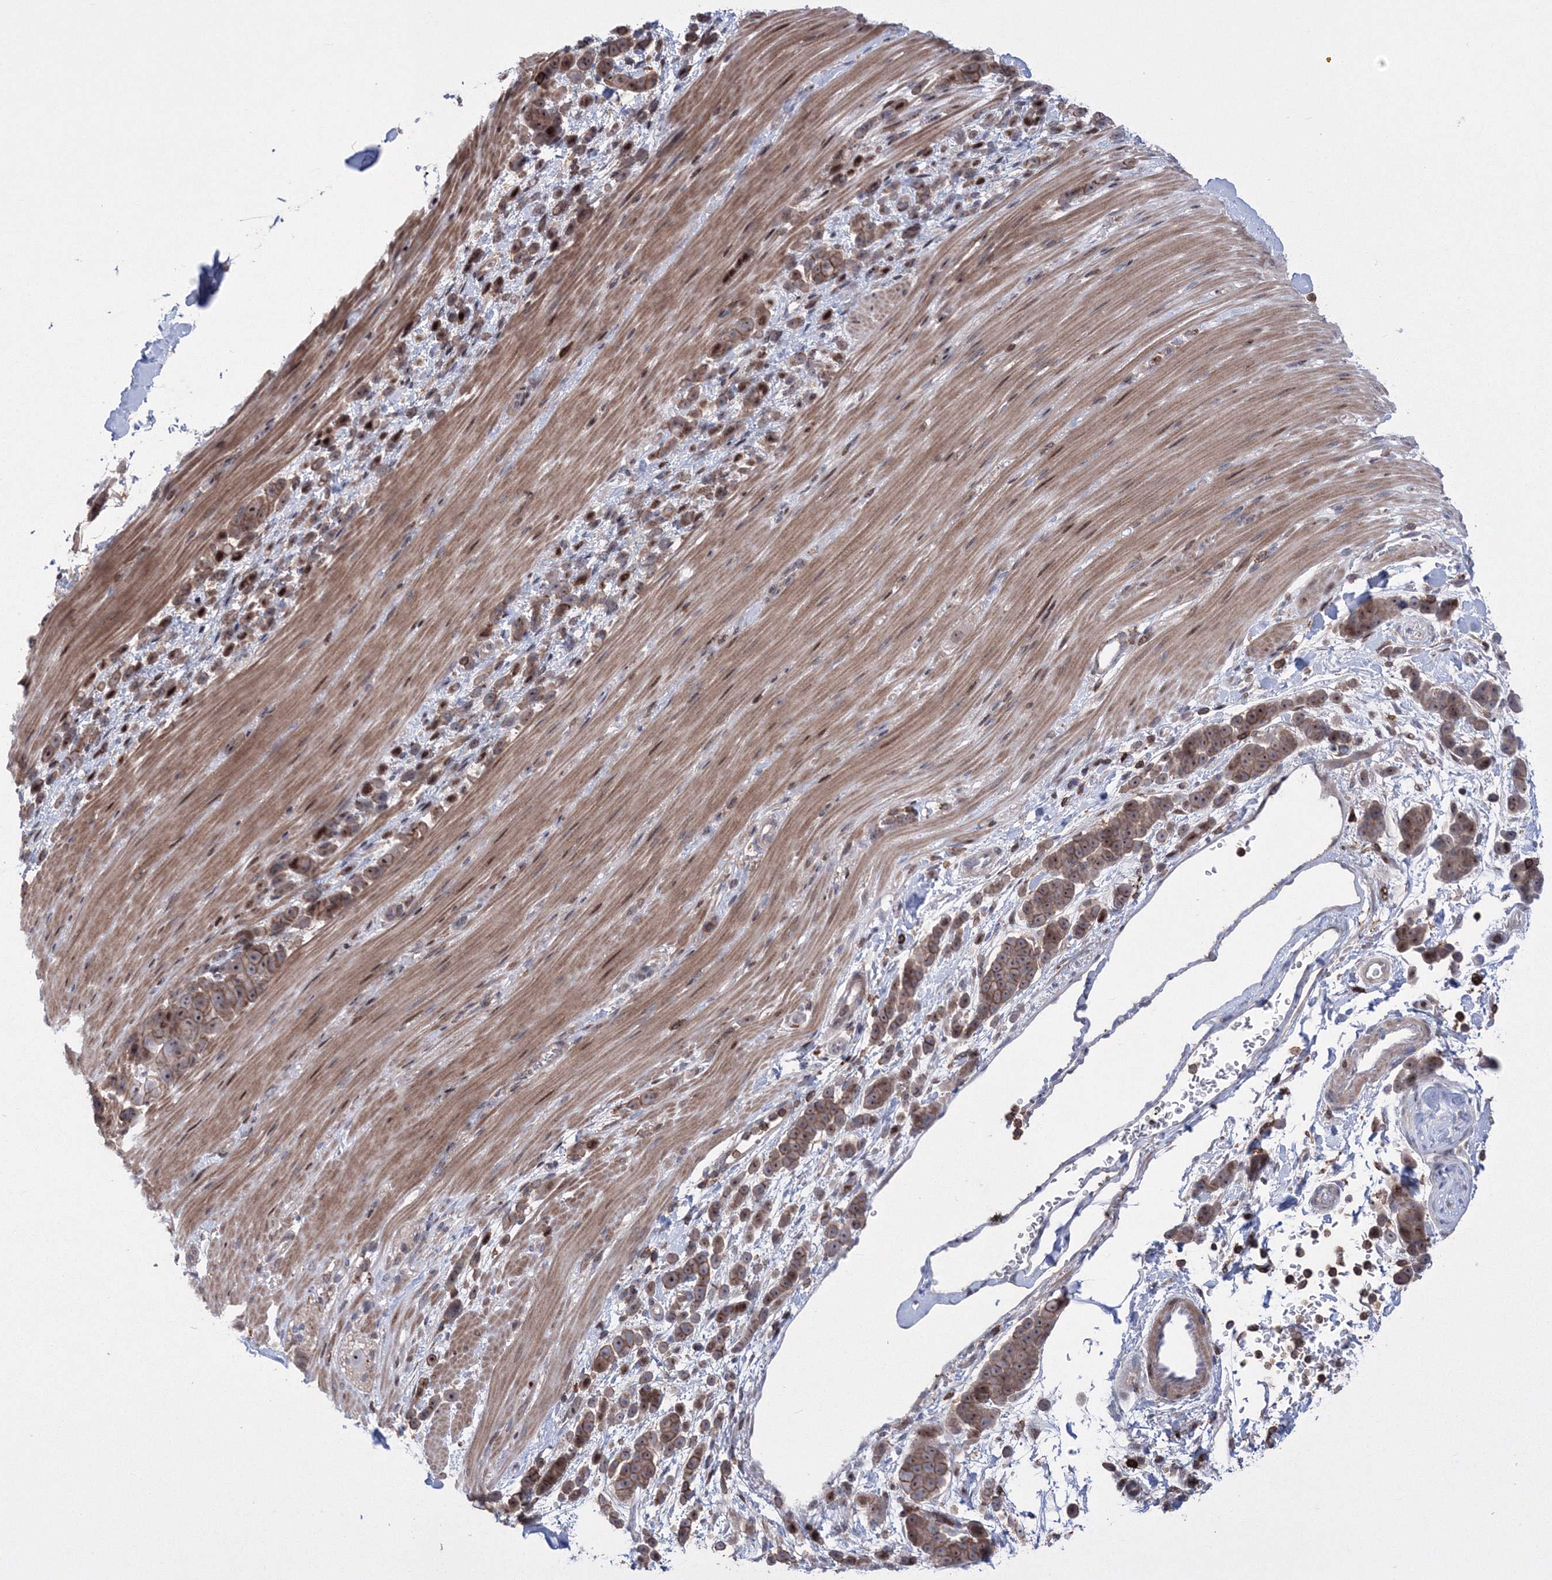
{"staining": {"intensity": "moderate", "quantity": ">75%", "location": "cytoplasmic/membranous"}, "tissue": "pancreatic cancer", "cell_type": "Tumor cells", "image_type": "cancer", "snomed": [{"axis": "morphology", "description": "Normal tissue, NOS"}, {"axis": "morphology", "description": "Adenocarcinoma, NOS"}, {"axis": "topography", "description": "Pancreas"}], "caption": "Human pancreatic cancer (adenocarcinoma) stained with a protein marker reveals moderate staining in tumor cells.", "gene": "RNPEPL1", "patient": {"sex": "female", "age": 64}}